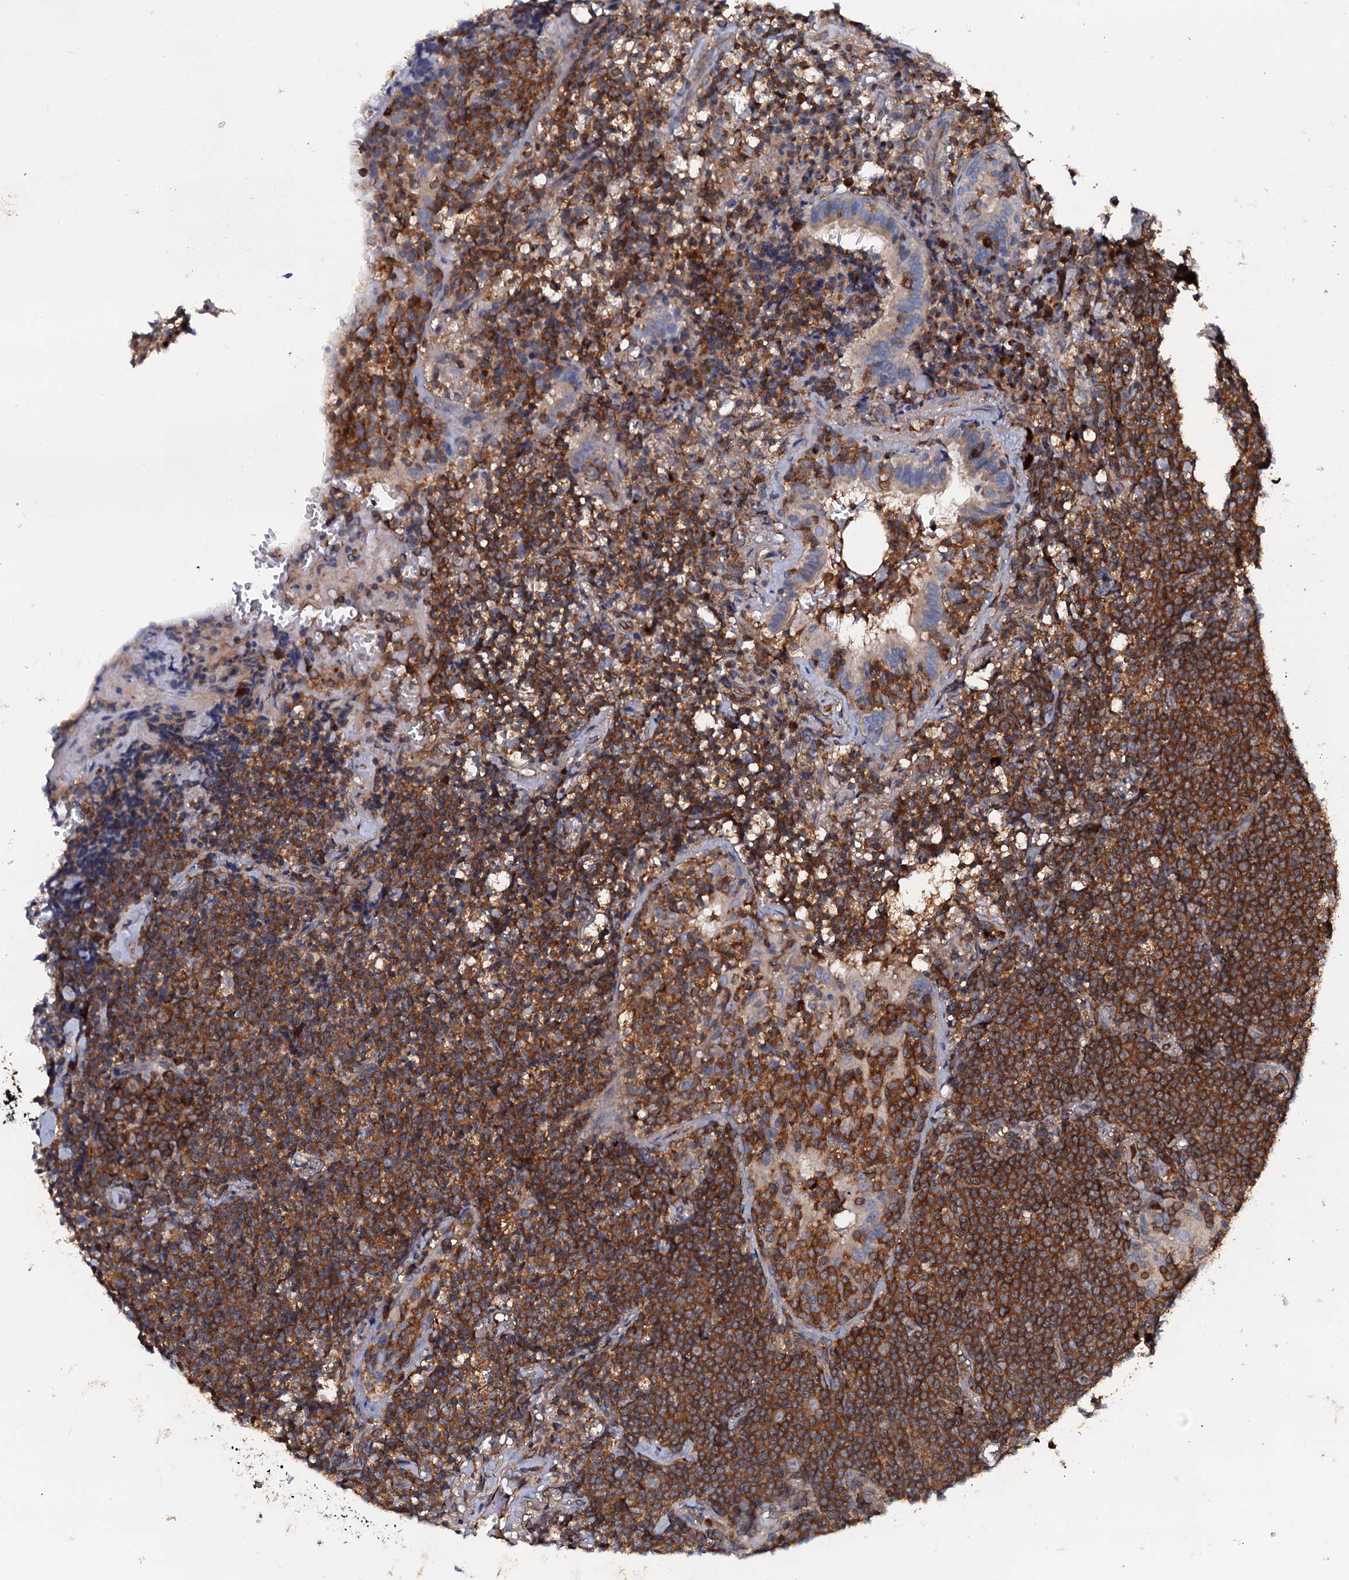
{"staining": {"intensity": "strong", "quantity": ">75%", "location": "cytoplasmic/membranous"}, "tissue": "lymphoma", "cell_type": "Tumor cells", "image_type": "cancer", "snomed": [{"axis": "morphology", "description": "Malignant lymphoma, non-Hodgkin's type, Low grade"}, {"axis": "topography", "description": "Lung"}], "caption": "Protein analysis of low-grade malignant lymphoma, non-Hodgkin's type tissue exhibits strong cytoplasmic/membranous staining in about >75% of tumor cells.", "gene": "GRK2", "patient": {"sex": "female", "age": 71}}